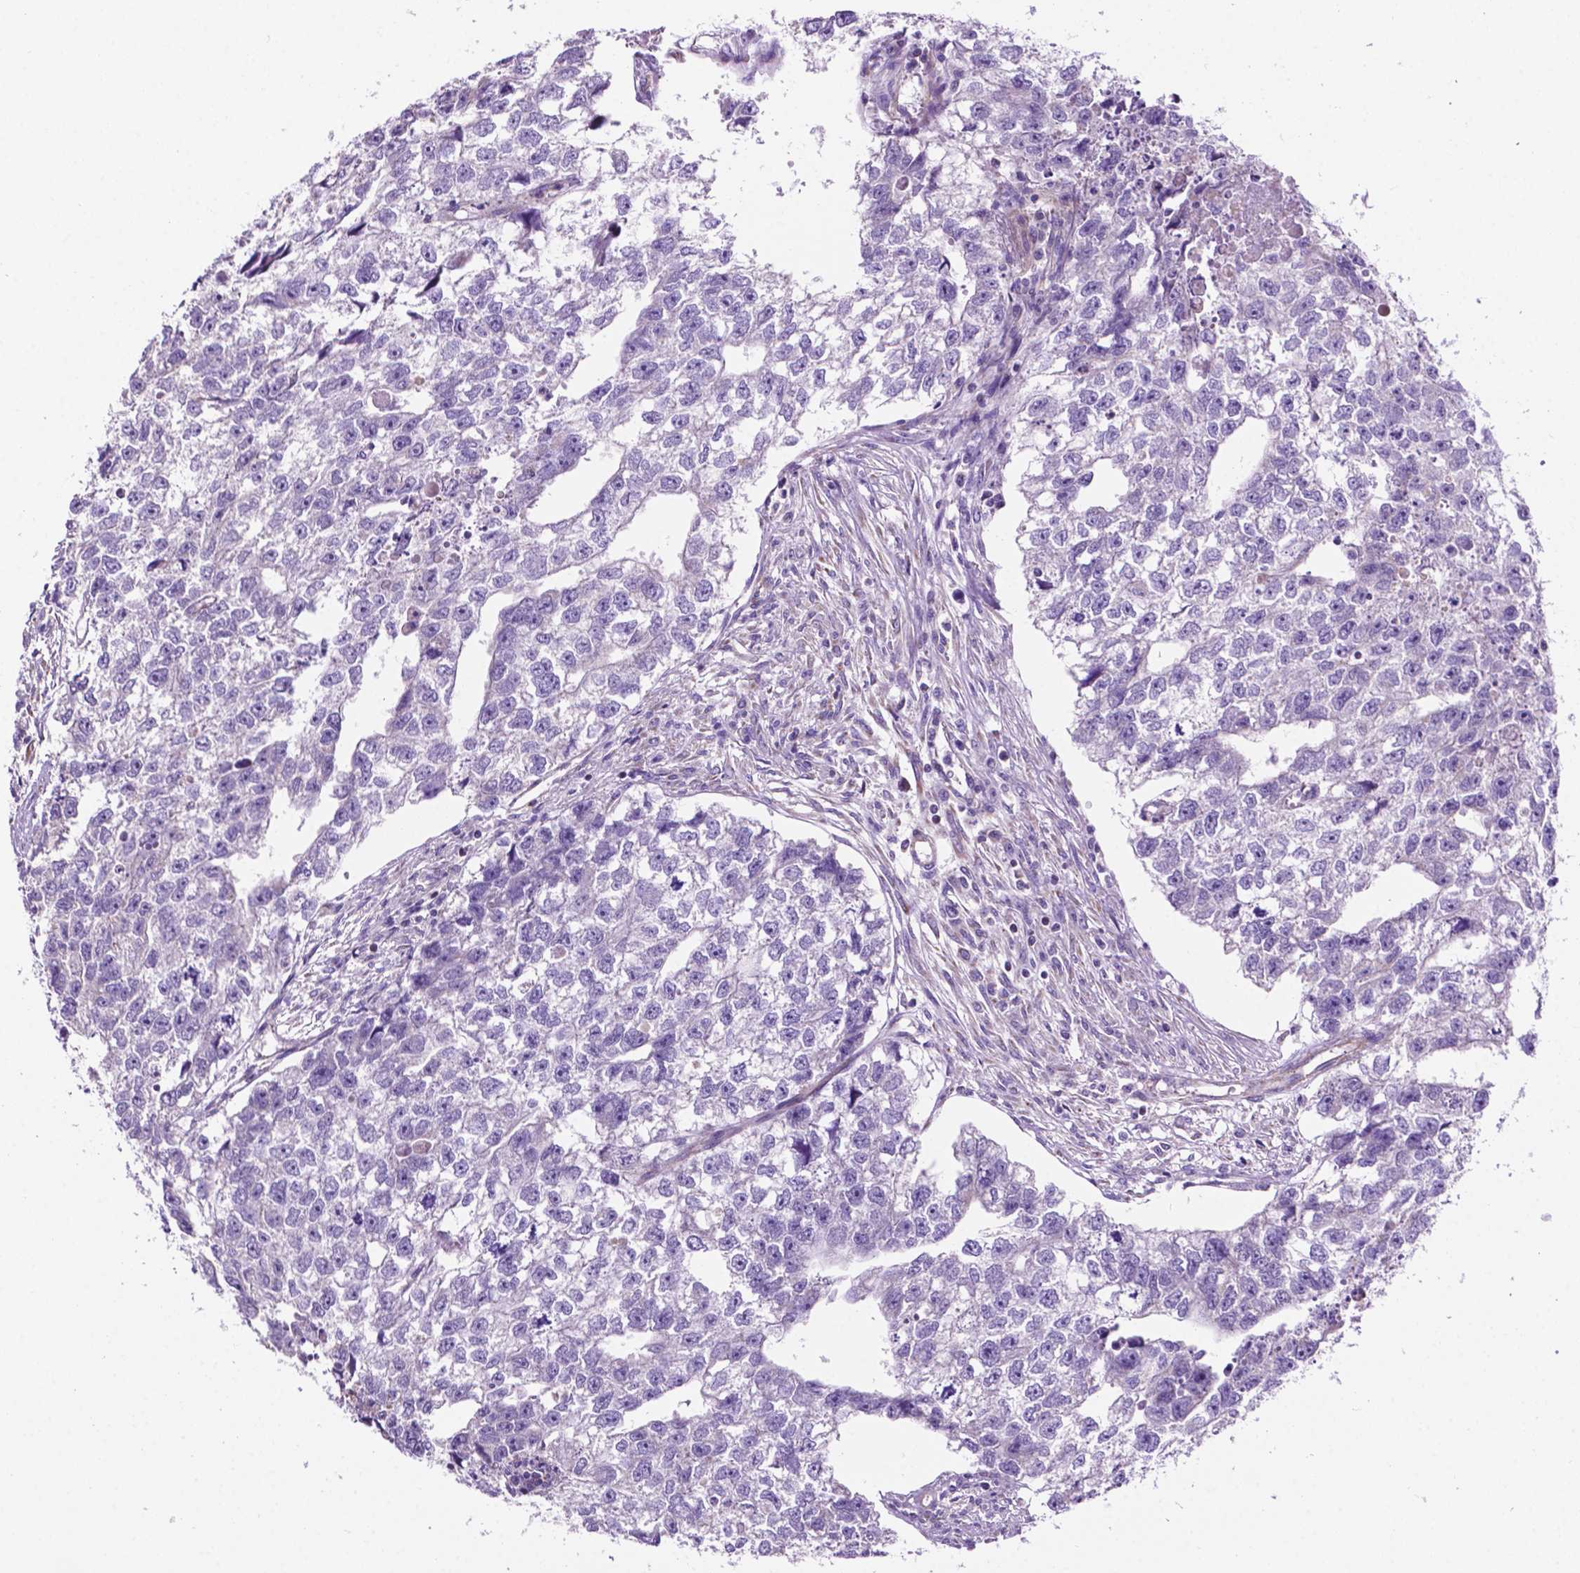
{"staining": {"intensity": "negative", "quantity": "none", "location": "none"}, "tissue": "testis cancer", "cell_type": "Tumor cells", "image_type": "cancer", "snomed": [{"axis": "morphology", "description": "Carcinoma, Embryonal, NOS"}, {"axis": "morphology", "description": "Teratoma, malignant, NOS"}, {"axis": "topography", "description": "Testis"}], "caption": "Micrograph shows no significant protein positivity in tumor cells of testis embryonal carcinoma.", "gene": "PHYHIP", "patient": {"sex": "male", "age": 44}}